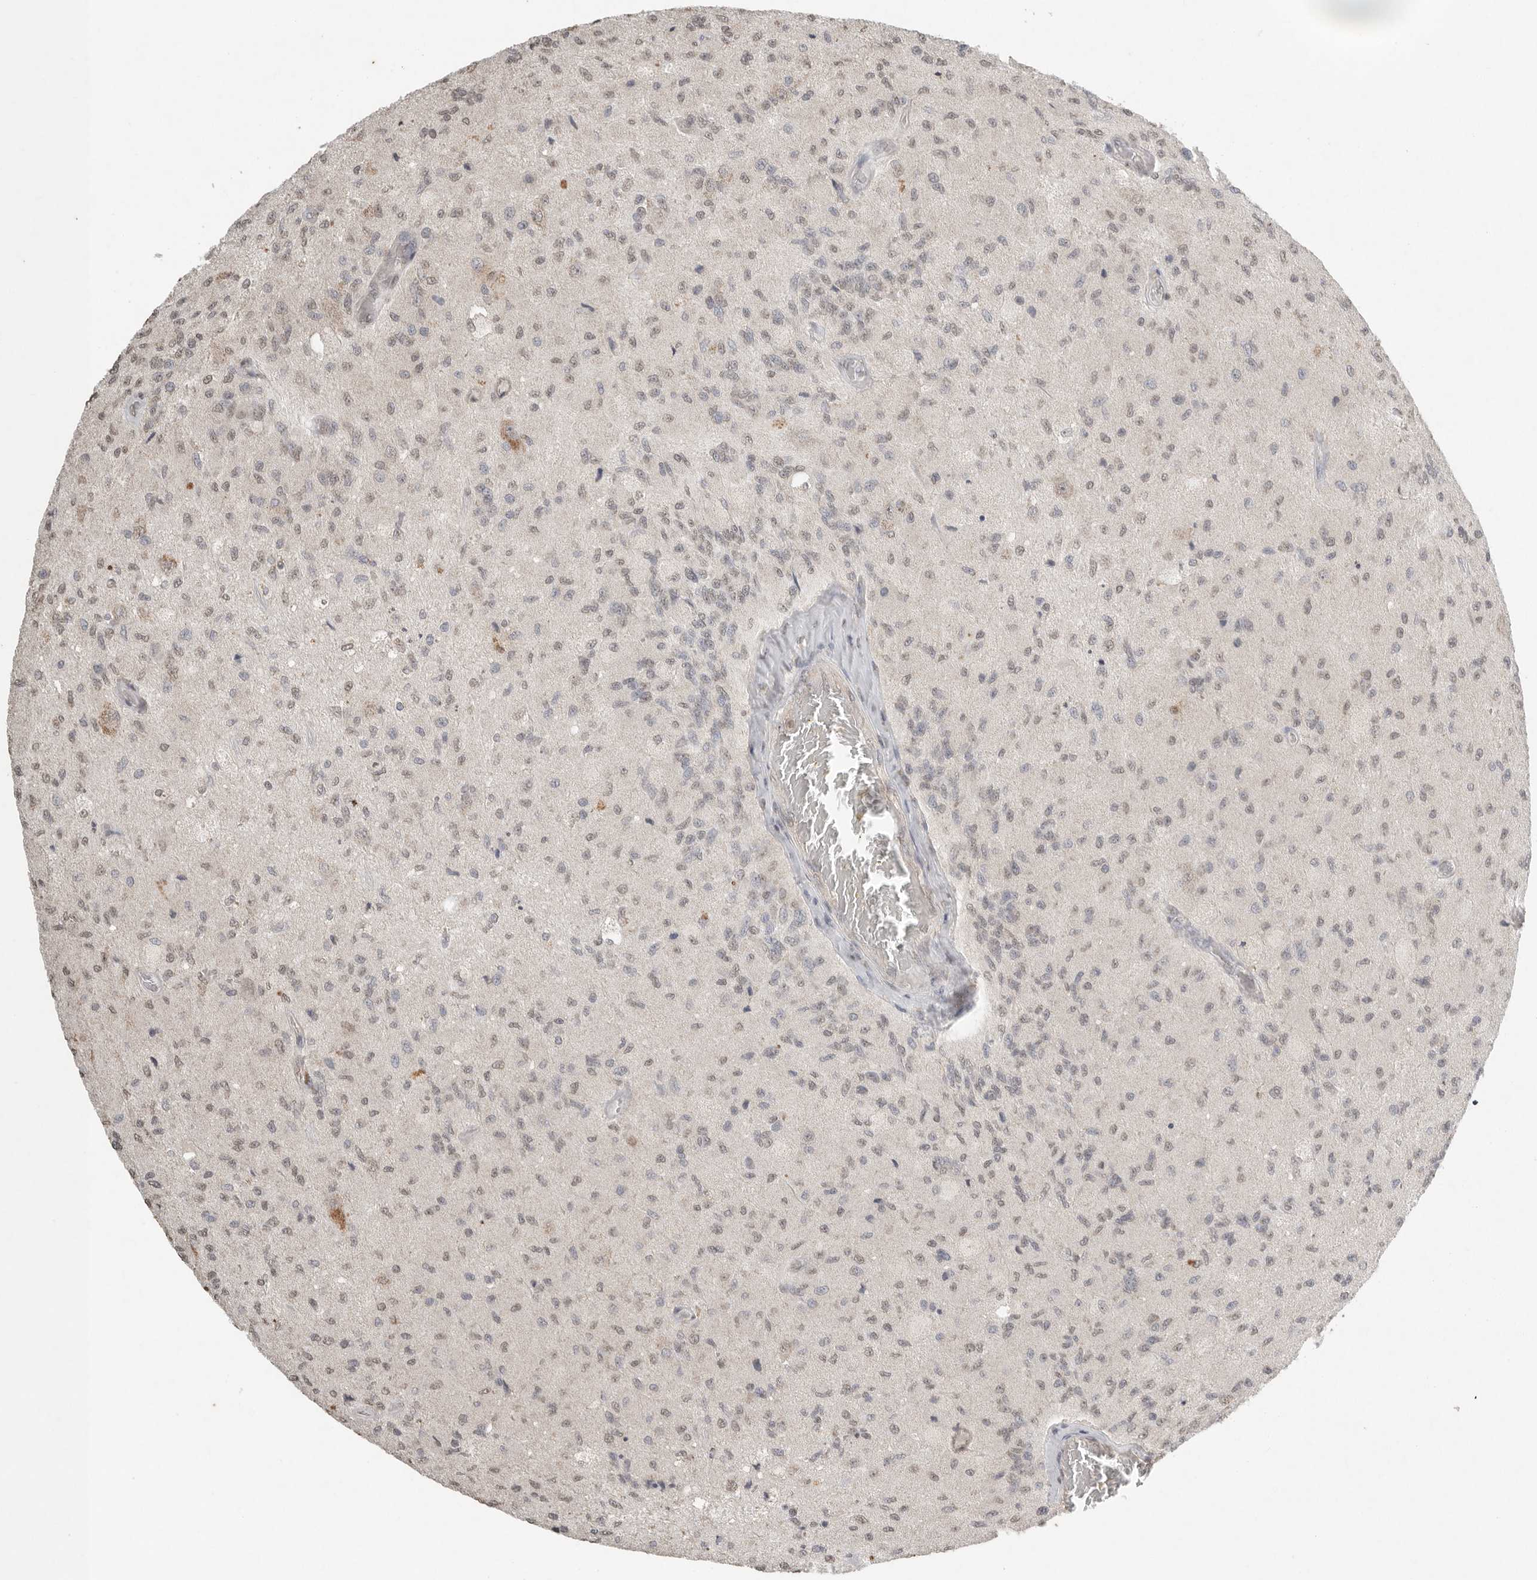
{"staining": {"intensity": "weak", "quantity": "25%-75%", "location": "nuclear"}, "tissue": "glioma", "cell_type": "Tumor cells", "image_type": "cancer", "snomed": [{"axis": "morphology", "description": "Normal tissue, NOS"}, {"axis": "morphology", "description": "Glioma, malignant, High grade"}, {"axis": "topography", "description": "Cerebral cortex"}], "caption": "Protein staining of glioma tissue demonstrates weak nuclear expression in about 25%-75% of tumor cells.", "gene": "KLK5", "patient": {"sex": "male", "age": 77}}